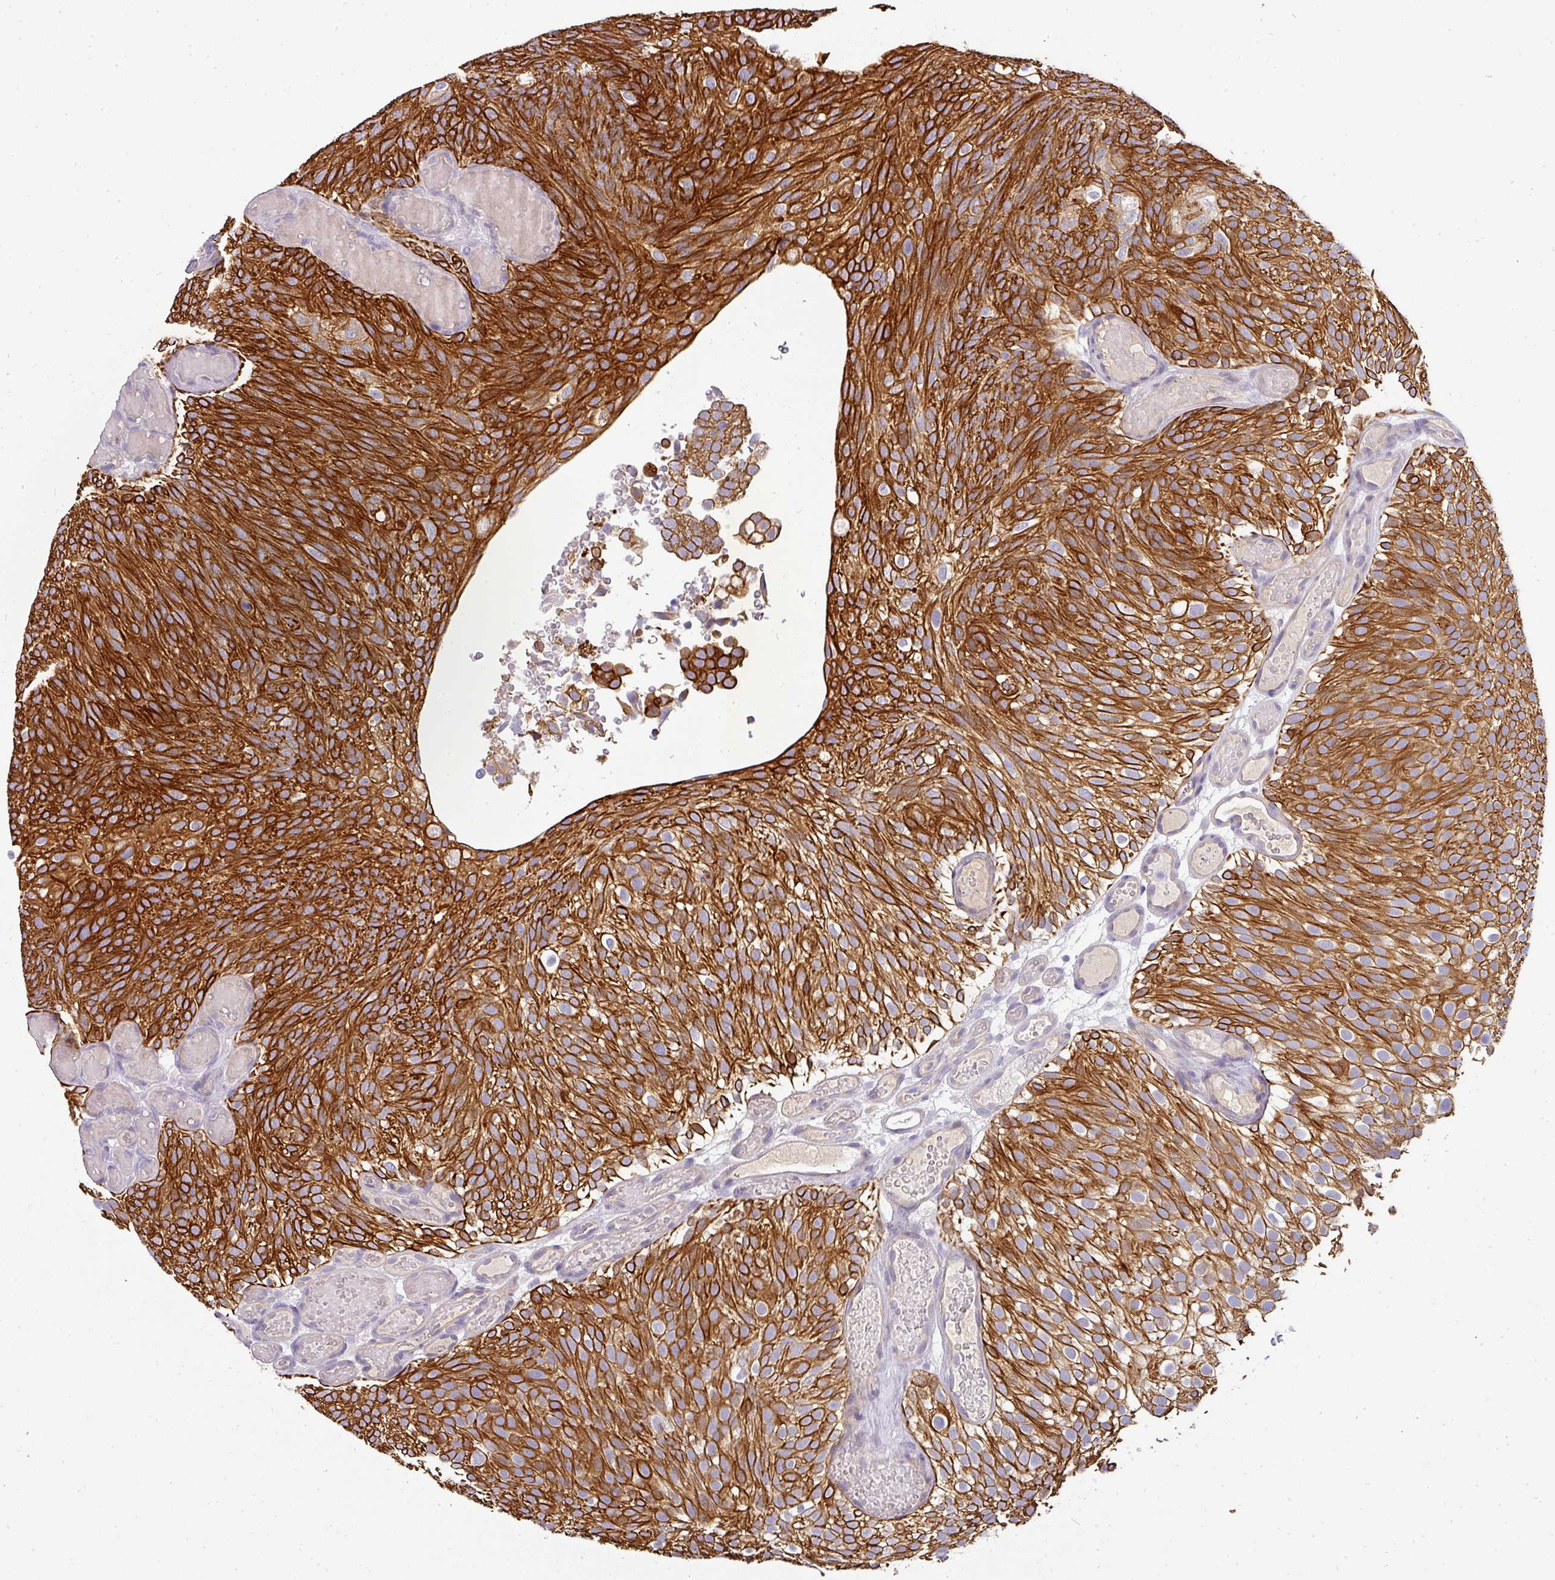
{"staining": {"intensity": "strong", "quantity": ">75%", "location": "cytoplasmic/membranous"}, "tissue": "urothelial cancer", "cell_type": "Tumor cells", "image_type": "cancer", "snomed": [{"axis": "morphology", "description": "Urothelial carcinoma, Low grade"}, {"axis": "topography", "description": "Urinary bladder"}], "caption": "Approximately >75% of tumor cells in human urothelial cancer show strong cytoplasmic/membranous protein positivity as visualized by brown immunohistochemical staining.", "gene": "ASXL3", "patient": {"sex": "male", "age": 78}}